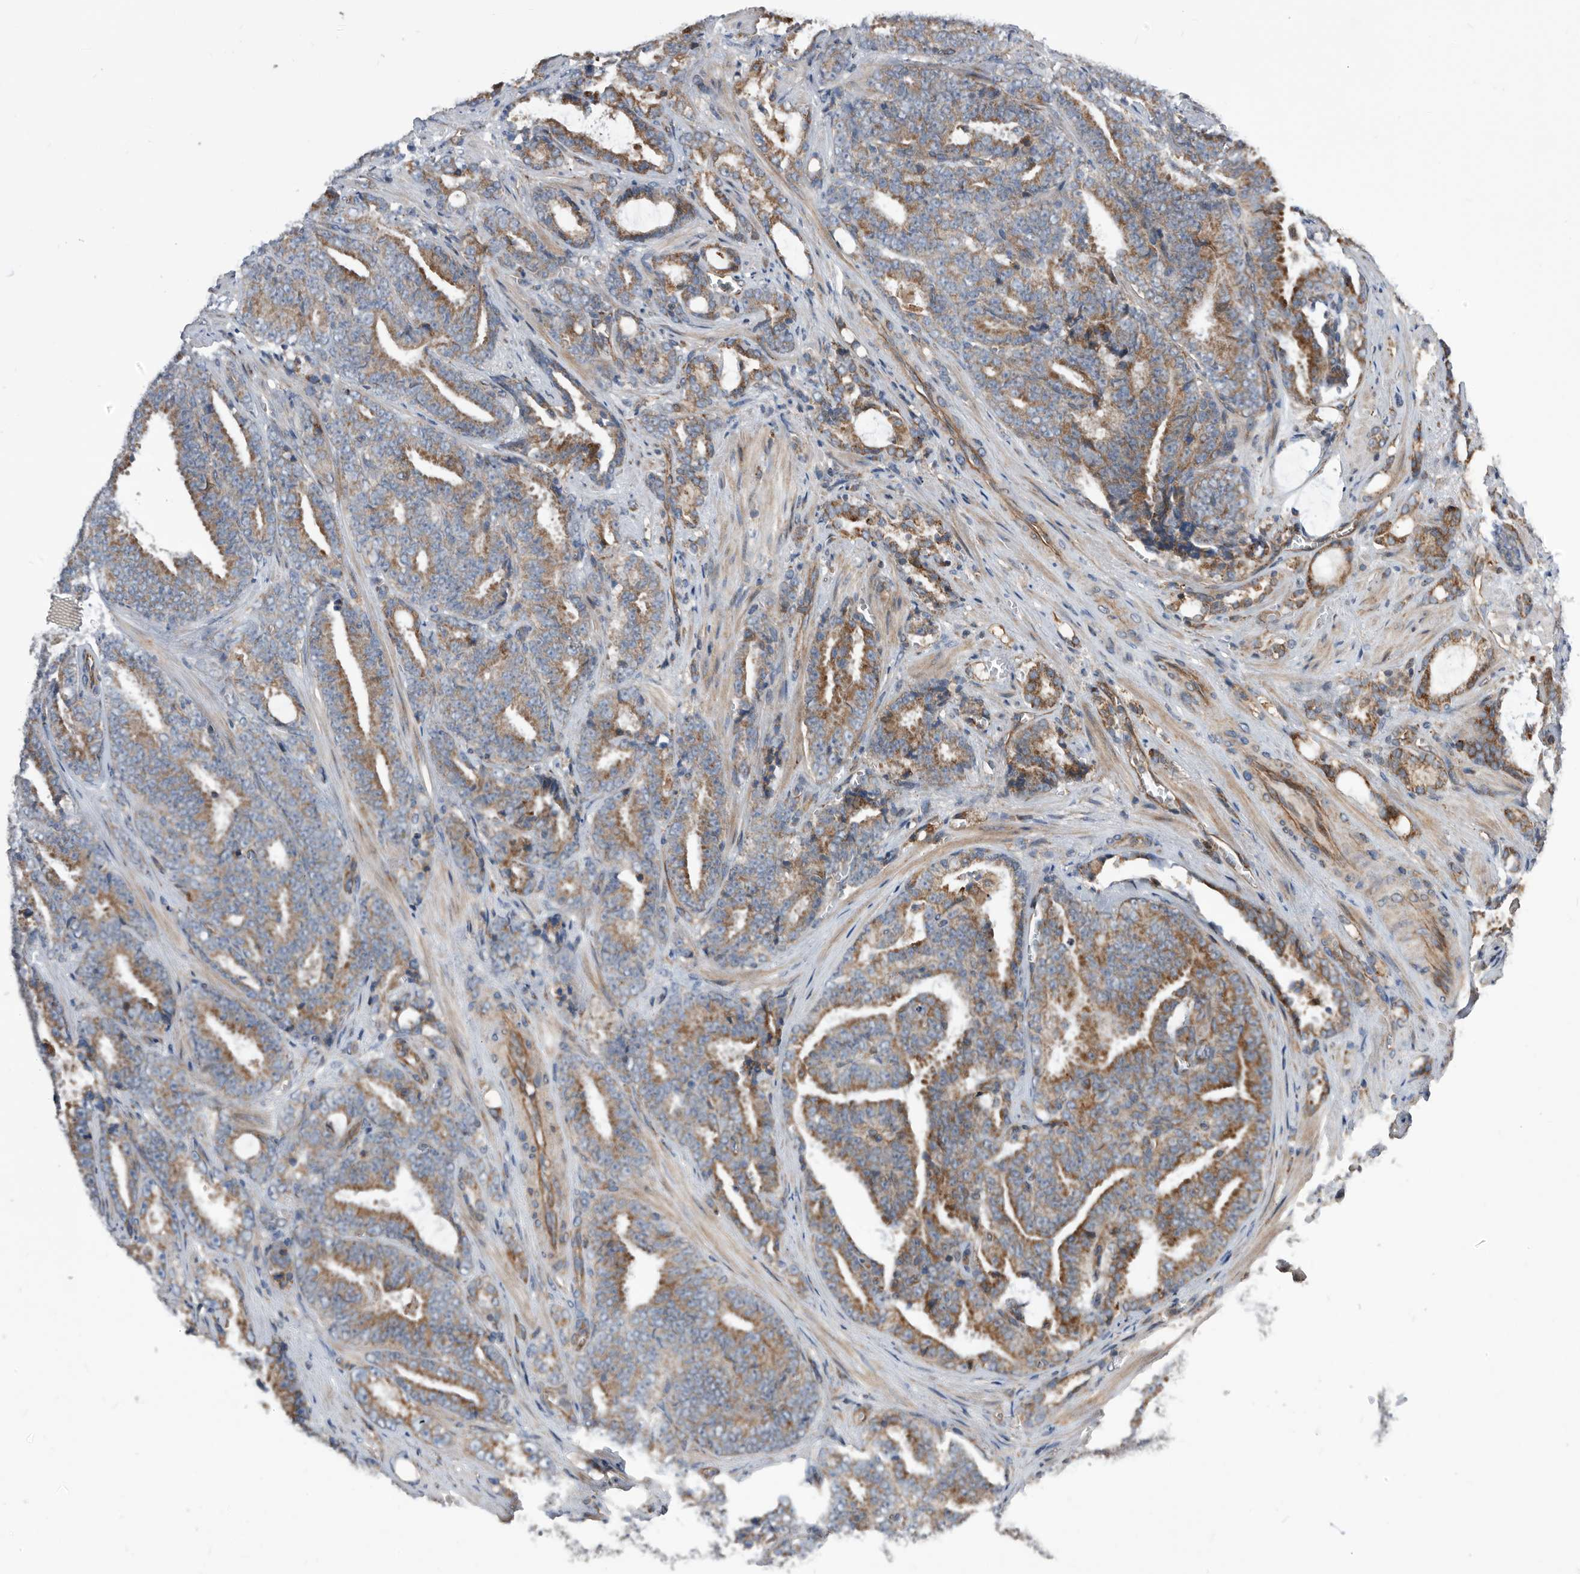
{"staining": {"intensity": "moderate", "quantity": ">75%", "location": "cytoplasmic/membranous"}, "tissue": "prostate cancer", "cell_type": "Tumor cells", "image_type": "cancer", "snomed": [{"axis": "morphology", "description": "Adenocarcinoma, High grade"}, {"axis": "topography", "description": "Prostate and seminal vesicle, NOS"}], "caption": "The image reveals staining of adenocarcinoma (high-grade) (prostate), revealing moderate cytoplasmic/membranous protein staining (brown color) within tumor cells.", "gene": "SERINC2", "patient": {"sex": "male", "age": 67}}